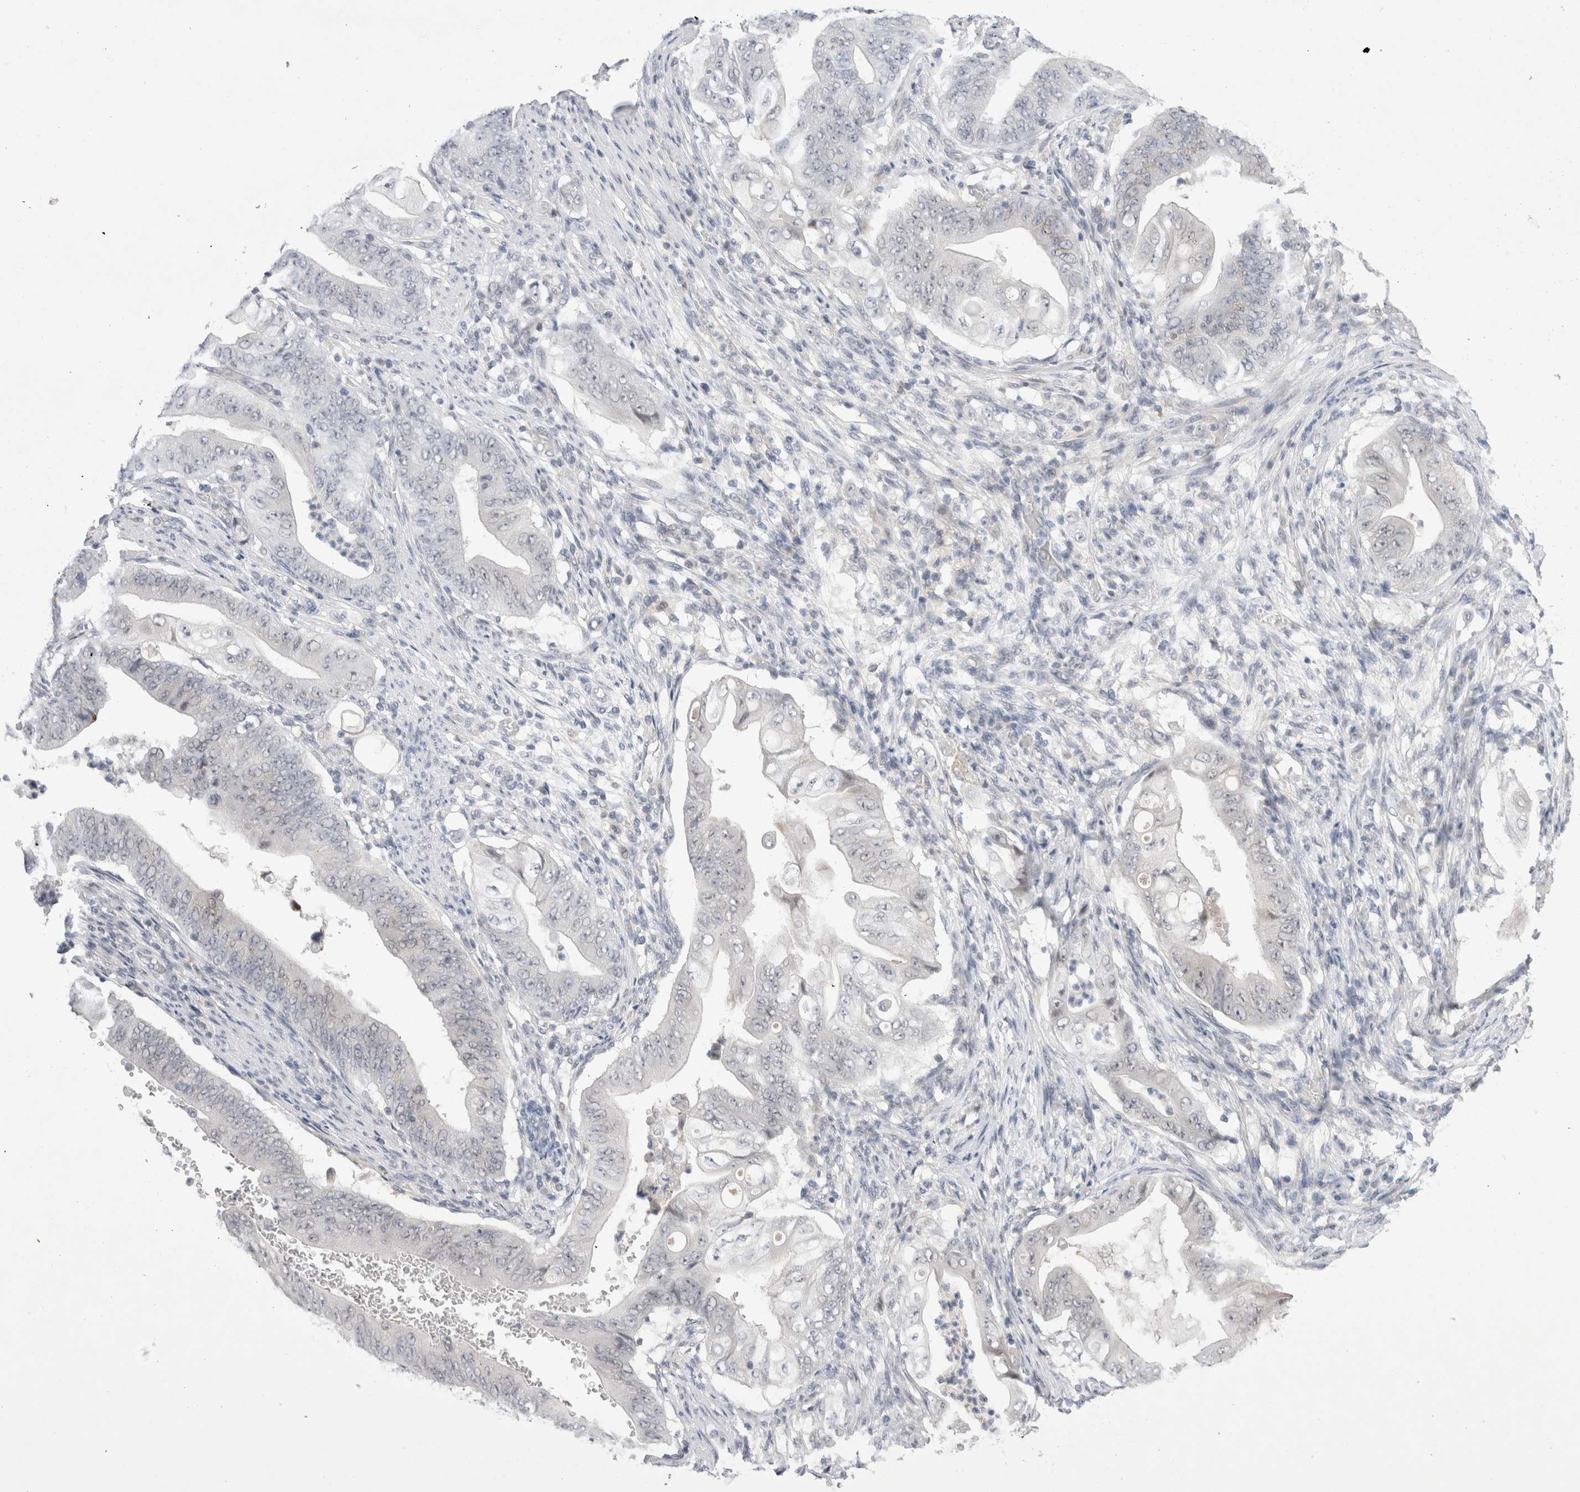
{"staining": {"intensity": "weak", "quantity": "<25%", "location": "cytoplasmic/membranous"}, "tissue": "stomach cancer", "cell_type": "Tumor cells", "image_type": "cancer", "snomed": [{"axis": "morphology", "description": "Adenocarcinoma, NOS"}, {"axis": "topography", "description": "Stomach"}], "caption": "Immunohistochemical staining of human adenocarcinoma (stomach) demonstrates no significant expression in tumor cells. Nuclei are stained in blue.", "gene": "CERS5", "patient": {"sex": "female", "age": 73}}